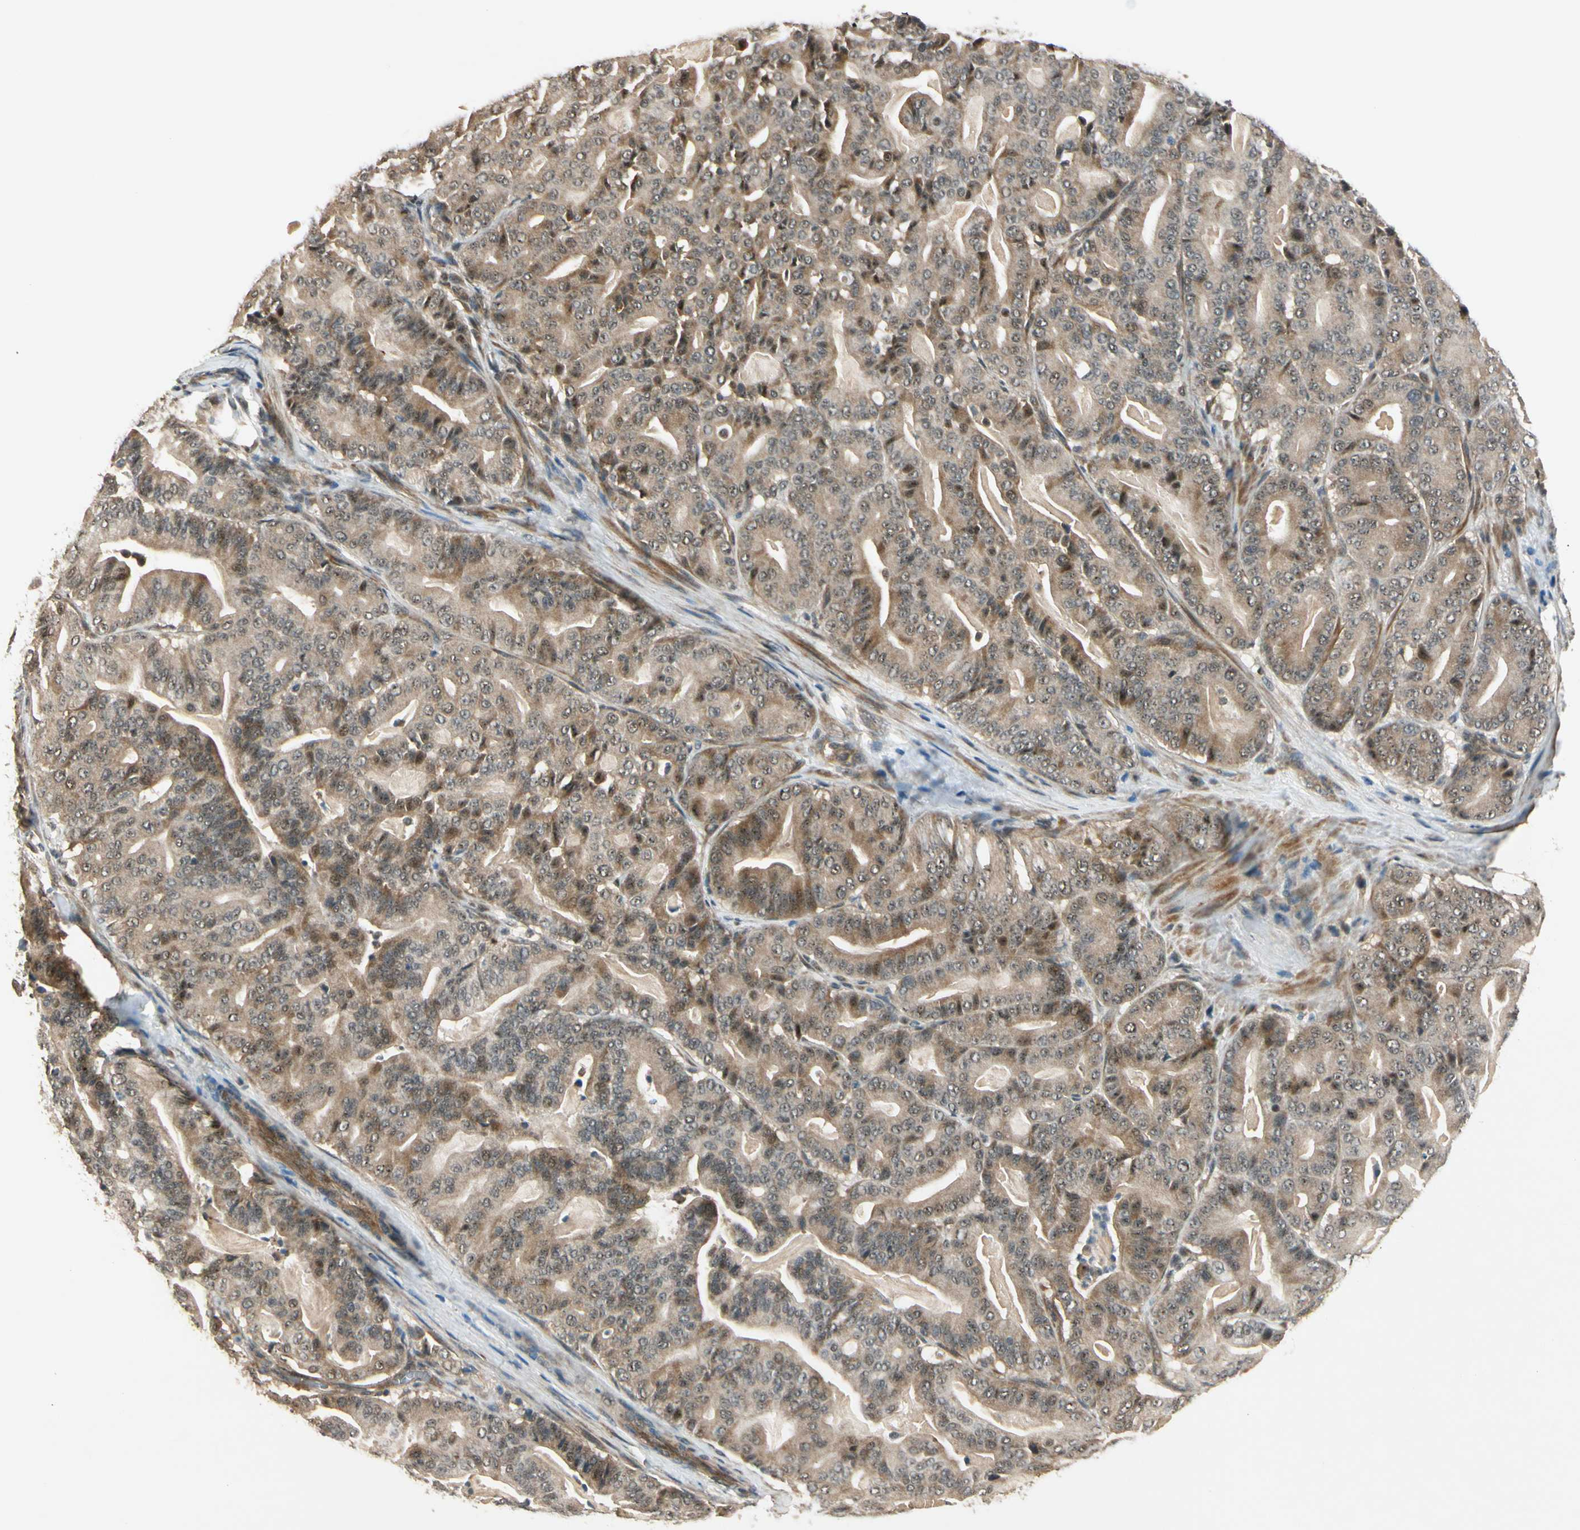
{"staining": {"intensity": "moderate", "quantity": ">75%", "location": "cytoplasmic/membranous,nuclear"}, "tissue": "pancreatic cancer", "cell_type": "Tumor cells", "image_type": "cancer", "snomed": [{"axis": "morphology", "description": "Adenocarcinoma, NOS"}, {"axis": "topography", "description": "Pancreas"}], "caption": "DAB immunohistochemical staining of human adenocarcinoma (pancreatic) demonstrates moderate cytoplasmic/membranous and nuclear protein positivity in about >75% of tumor cells. (Brightfield microscopy of DAB IHC at high magnification).", "gene": "MCPH1", "patient": {"sex": "male", "age": 63}}